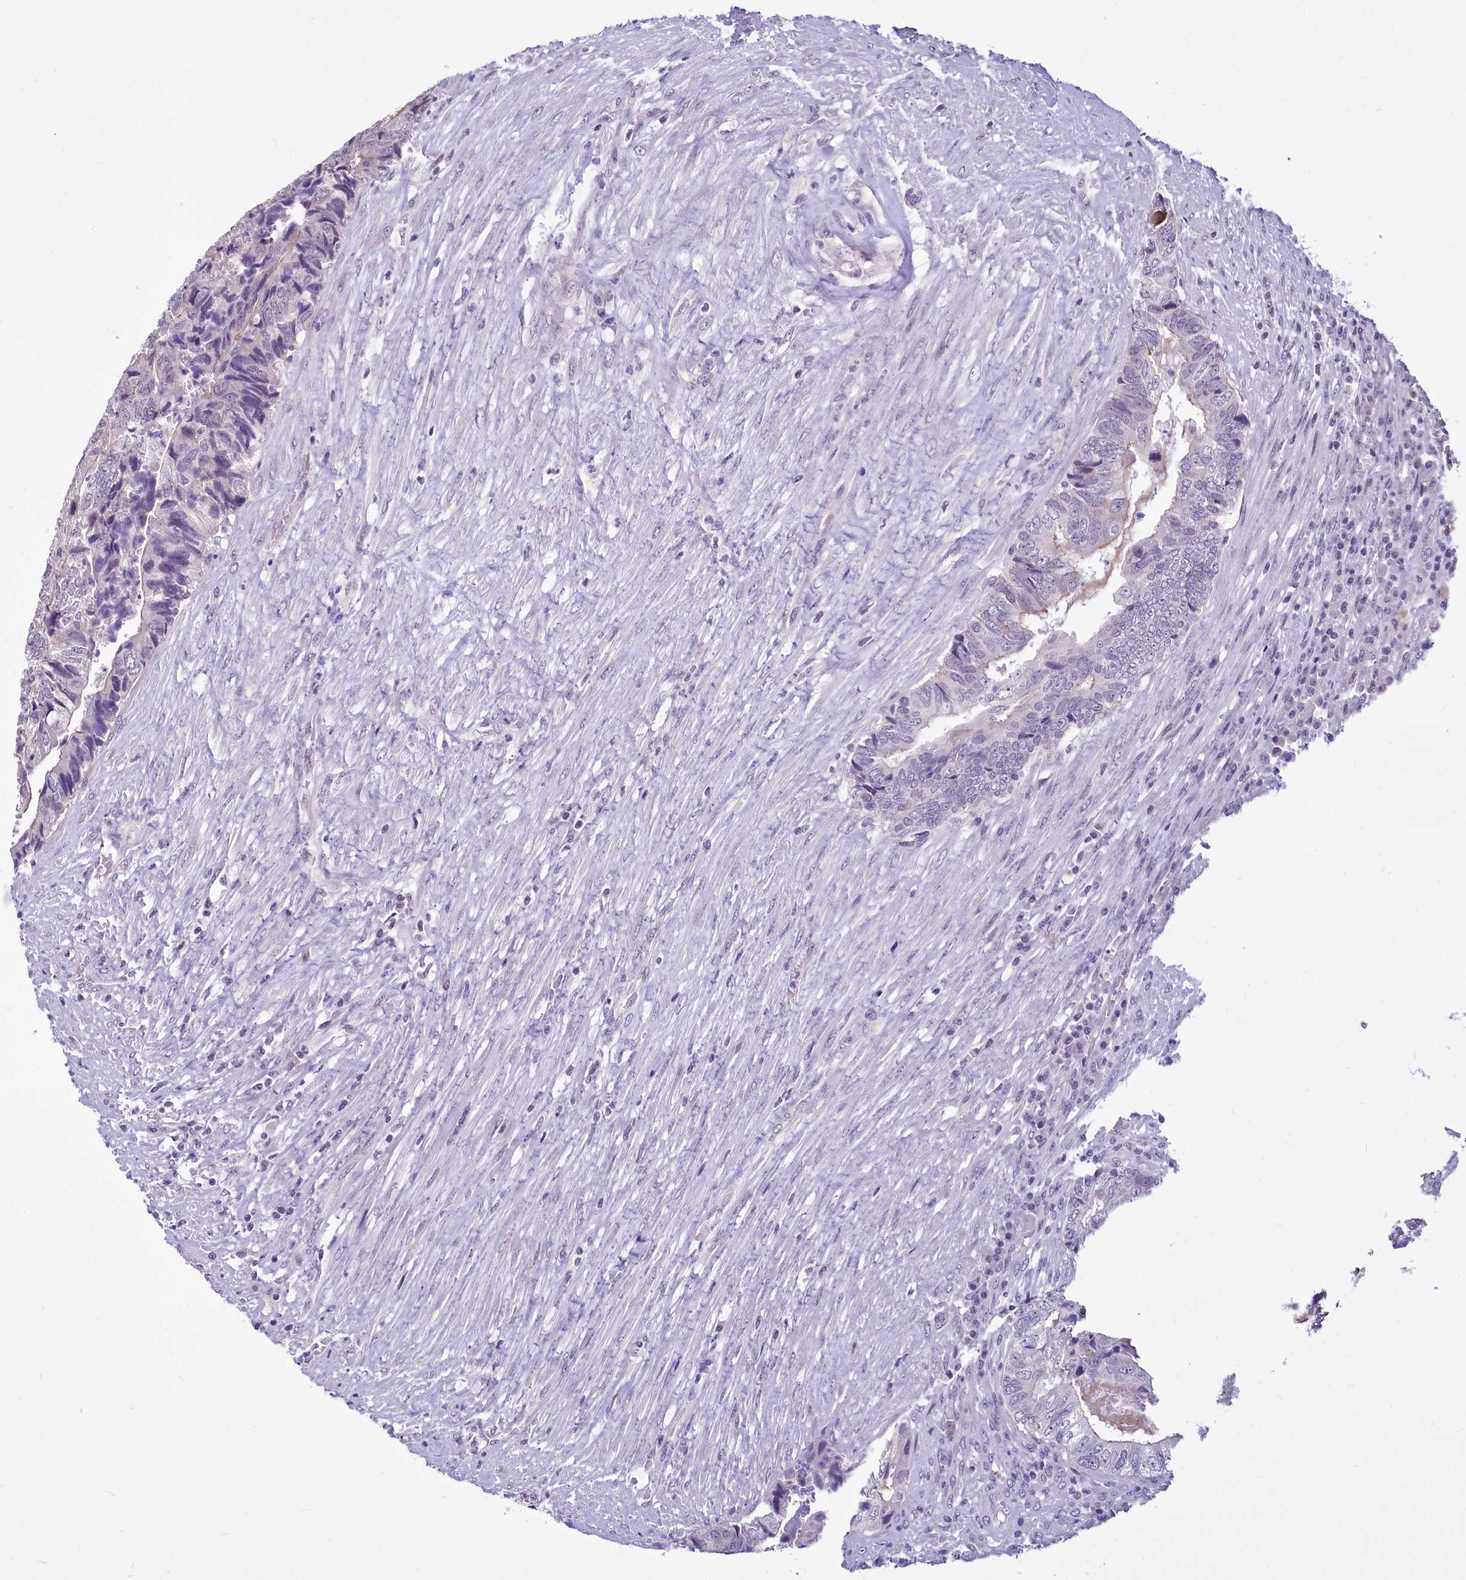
{"staining": {"intensity": "negative", "quantity": "none", "location": "none"}, "tissue": "colorectal cancer", "cell_type": "Tumor cells", "image_type": "cancer", "snomed": [{"axis": "morphology", "description": "Adenocarcinoma, NOS"}, {"axis": "topography", "description": "Colon"}], "caption": "There is no significant expression in tumor cells of colorectal cancer (adenocarcinoma). Brightfield microscopy of immunohistochemistry stained with DAB (3,3'-diaminobenzidine) (brown) and hematoxylin (blue), captured at high magnification.", "gene": "BANK1", "patient": {"sex": "female", "age": 67}}